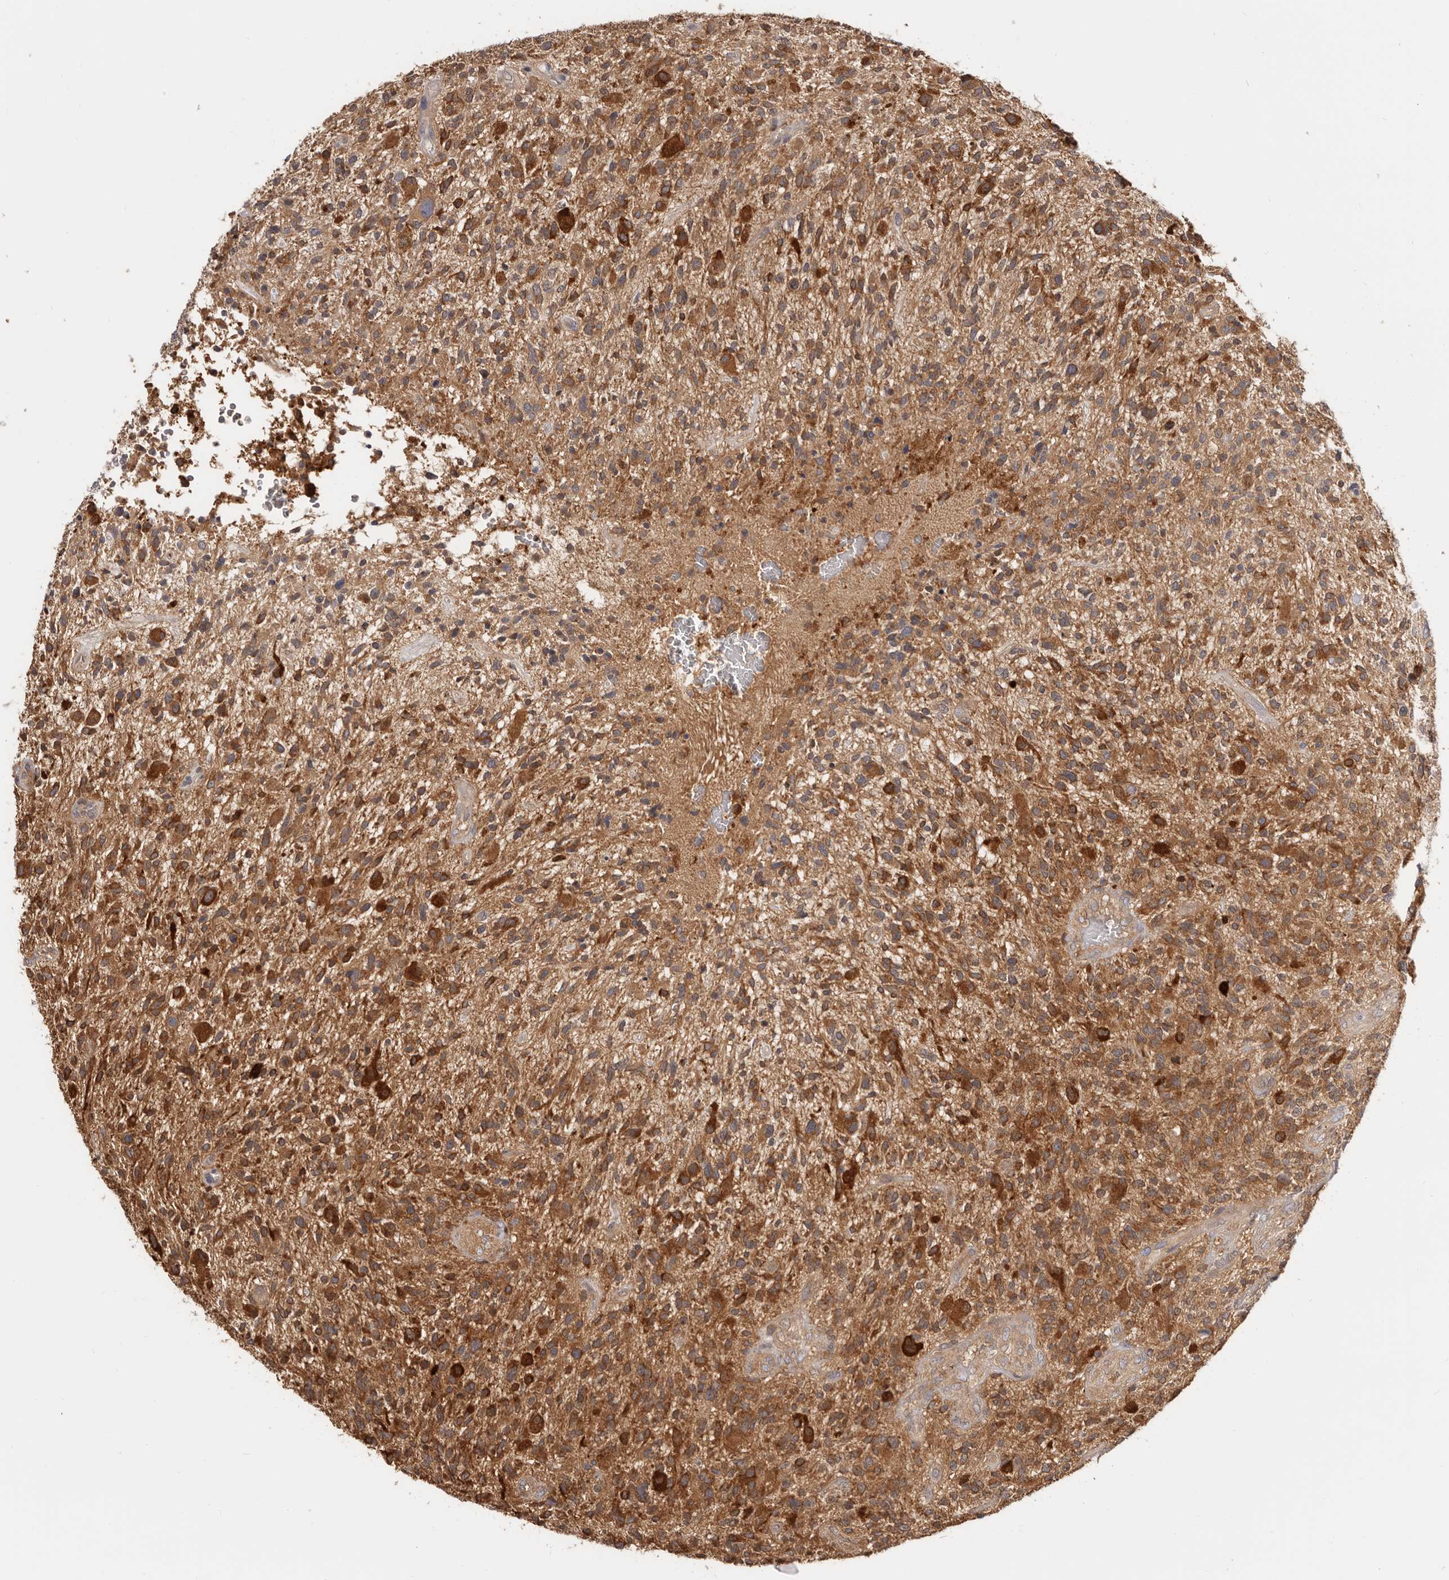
{"staining": {"intensity": "moderate", "quantity": ">75%", "location": "cytoplasmic/membranous"}, "tissue": "glioma", "cell_type": "Tumor cells", "image_type": "cancer", "snomed": [{"axis": "morphology", "description": "Glioma, malignant, High grade"}, {"axis": "topography", "description": "Brain"}], "caption": "A brown stain labels moderate cytoplasmic/membranous positivity of a protein in human malignant glioma (high-grade) tumor cells.", "gene": "LAP3", "patient": {"sex": "male", "age": 47}}